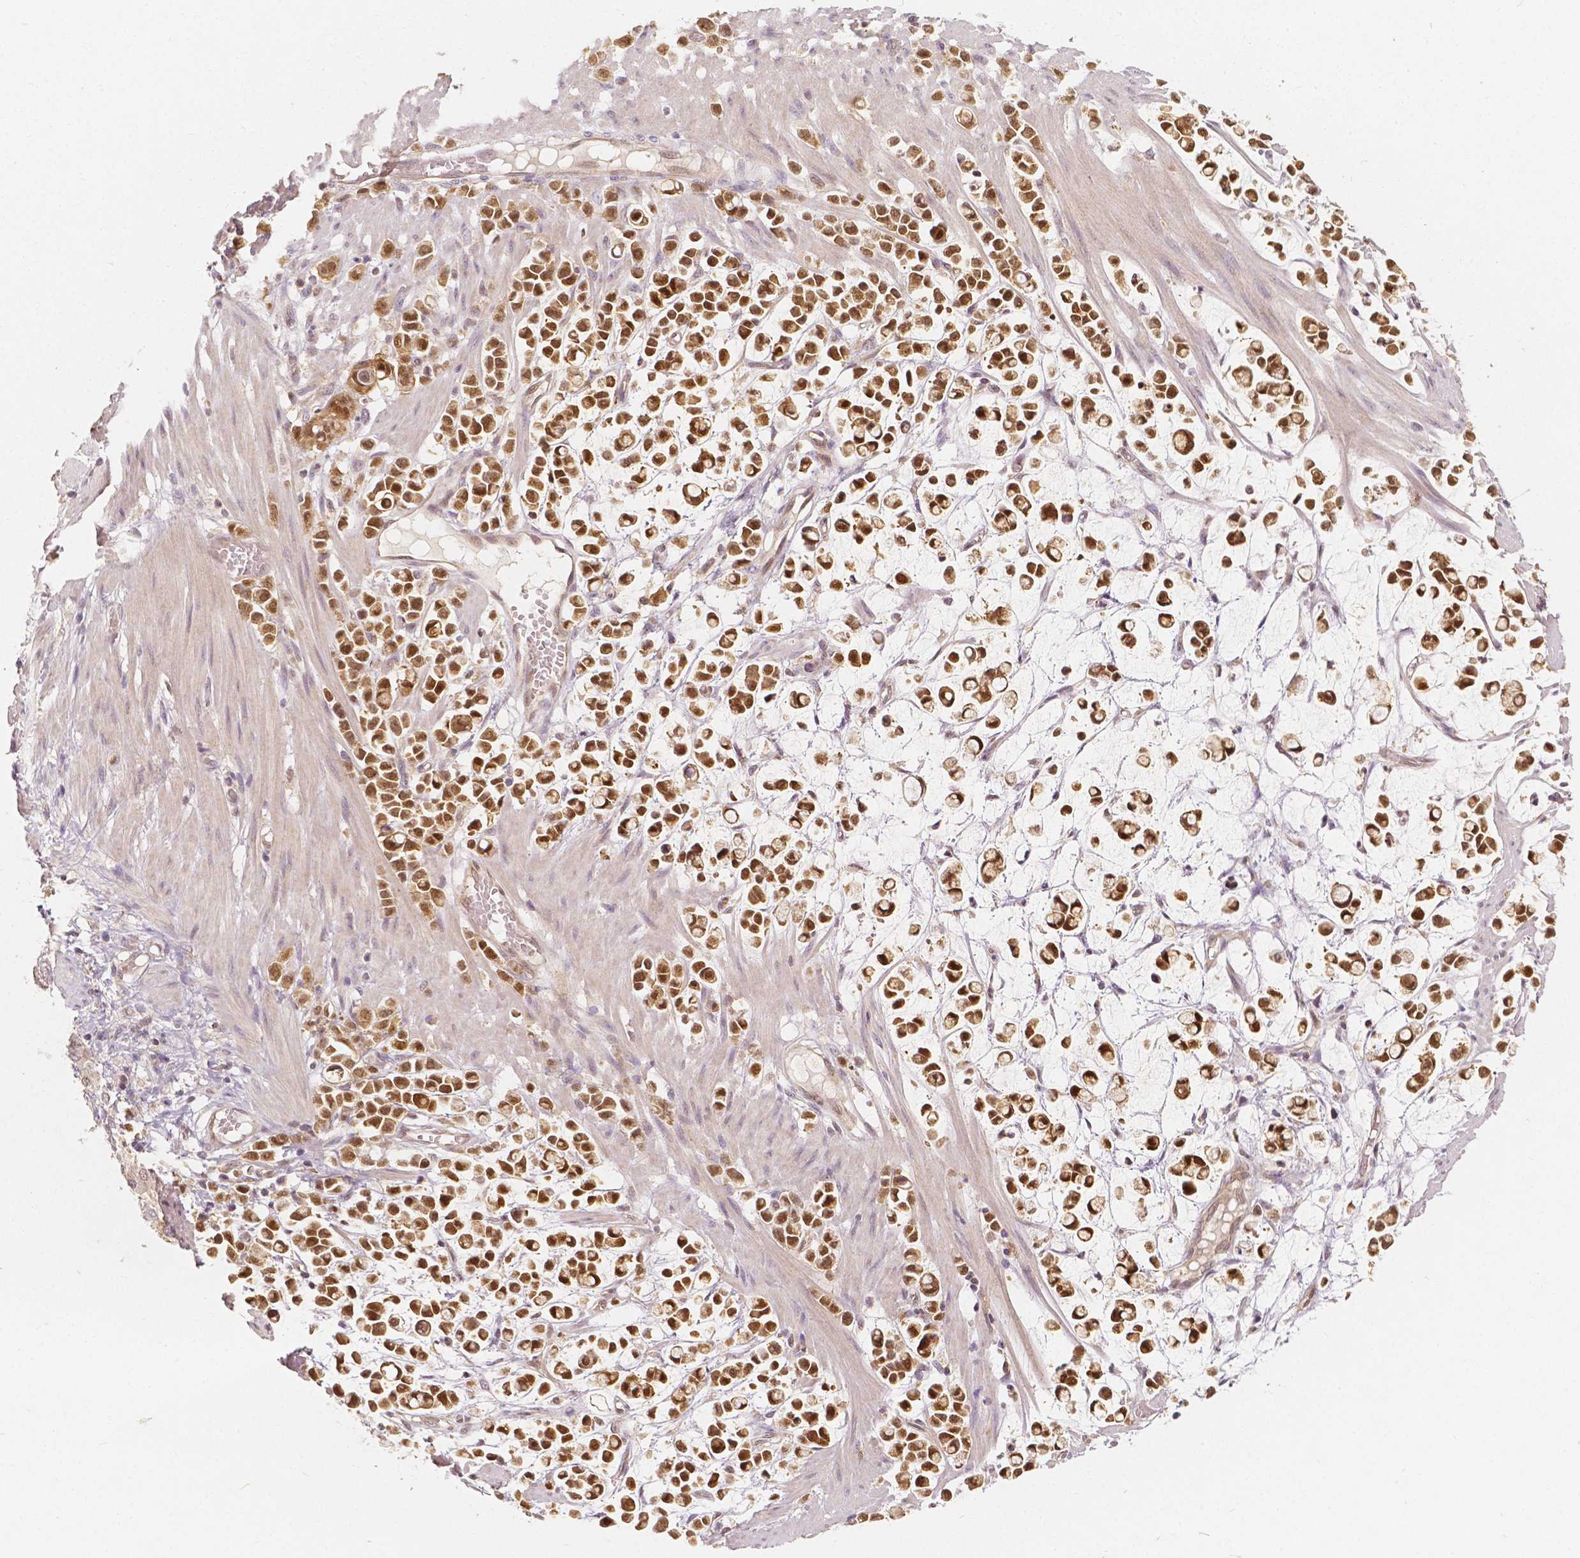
{"staining": {"intensity": "moderate", "quantity": ">75%", "location": "cytoplasmic/membranous,nuclear"}, "tissue": "stomach cancer", "cell_type": "Tumor cells", "image_type": "cancer", "snomed": [{"axis": "morphology", "description": "Adenocarcinoma, NOS"}, {"axis": "topography", "description": "Stomach"}], "caption": "Protein analysis of stomach adenocarcinoma tissue exhibits moderate cytoplasmic/membranous and nuclear staining in about >75% of tumor cells. (DAB (3,3'-diaminobenzidine) IHC with brightfield microscopy, high magnification).", "gene": "NAPRT", "patient": {"sex": "male", "age": 82}}